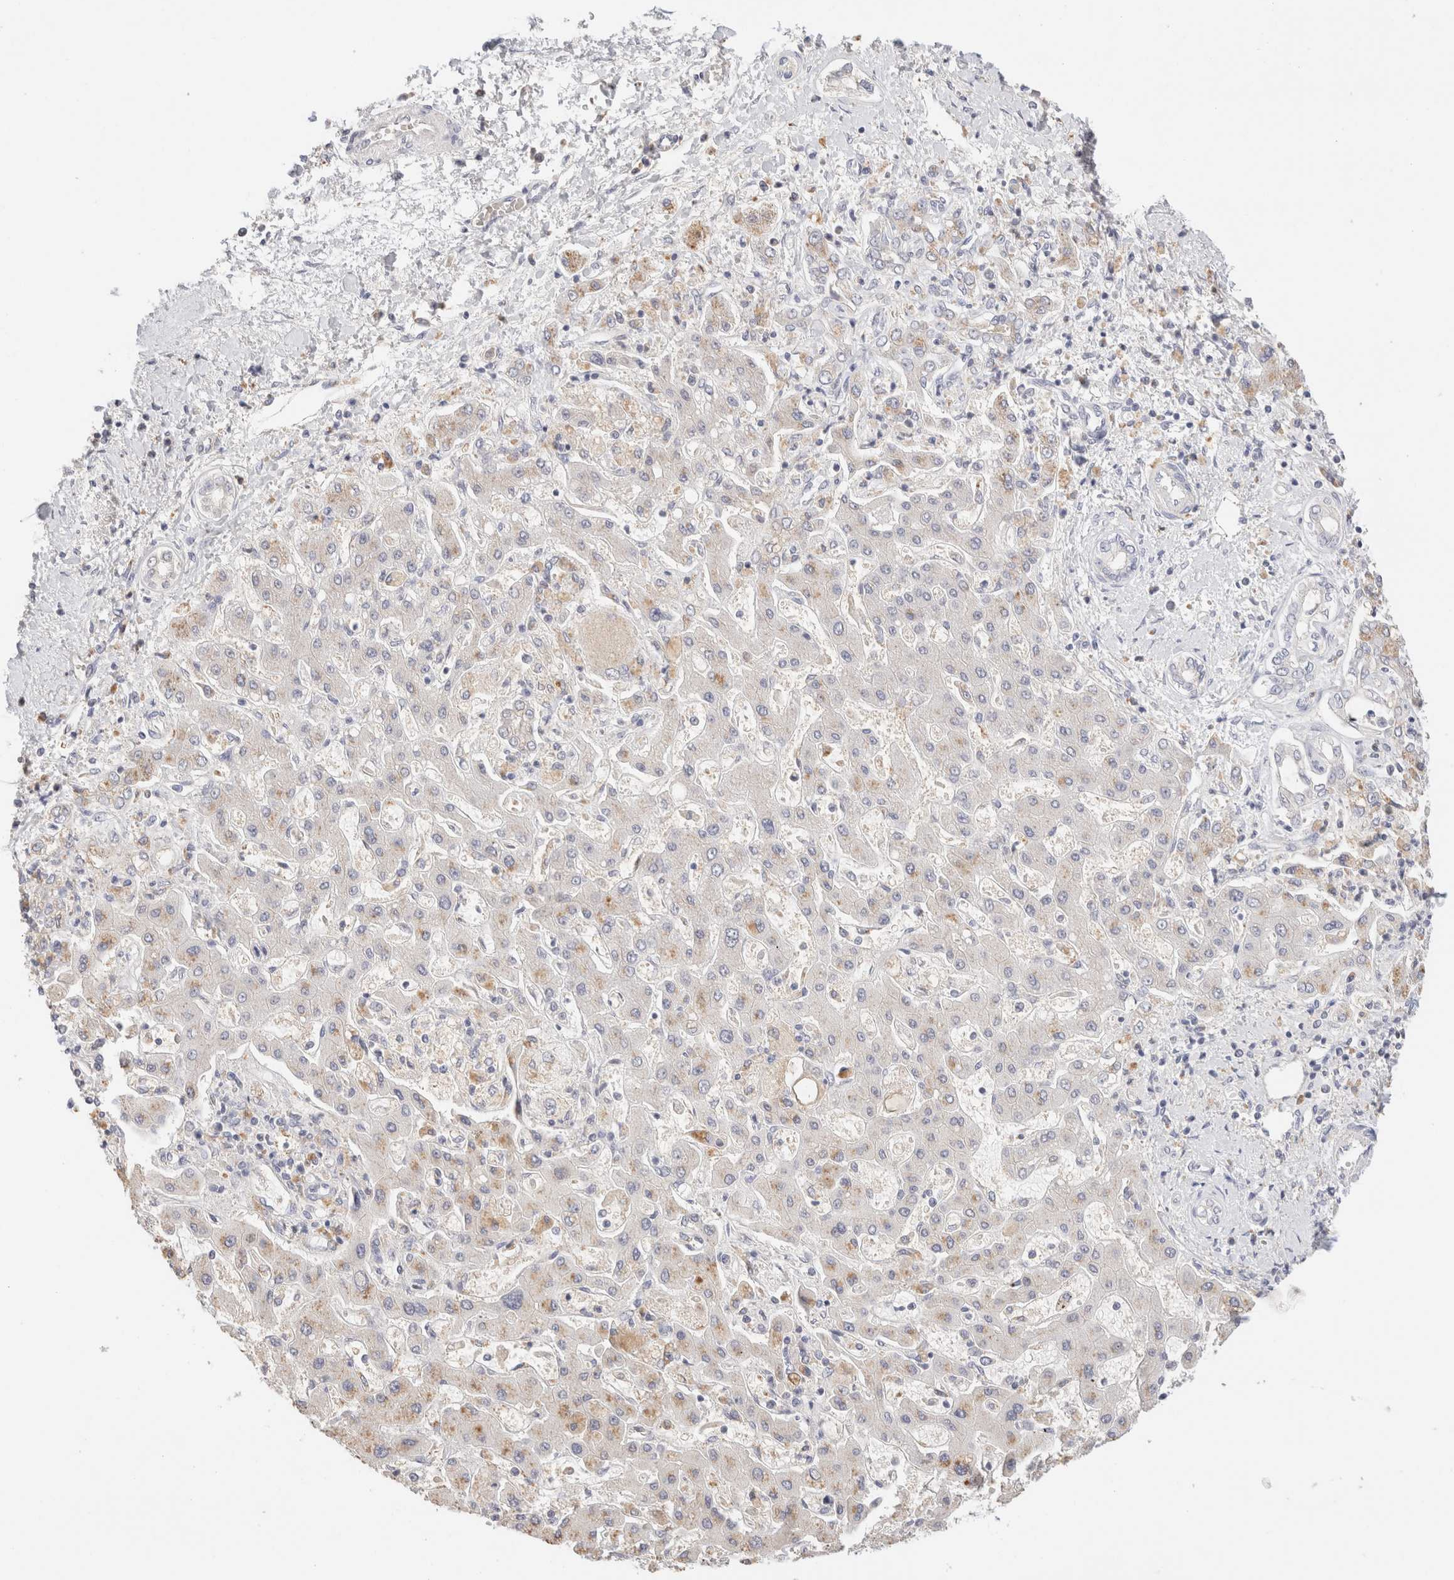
{"staining": {"intensity": "negative", "quantity": "none", "location": "none"}, "tissue": "liver cancer", "cell_type": "Tumor cells", "image_type": "cancer", "snomed": [{"axis": "morphology", "description": "Cholangiocarcinoma"}, {"axis": "topography", "description": "Liver"}], "caption": "Liver cancer (cholangiocarcinoma) was stained to show a protein in brown. There is no significant positivity in tumor cells. (Stains: DAB (3,3'-diaminobenzidine) IHC with hematoxylin counter stain, Microscopy: brightfield microscopy at high magnification).", "gene": "SCGB2A2", "patient": {"sex": "male", "age": 50}}